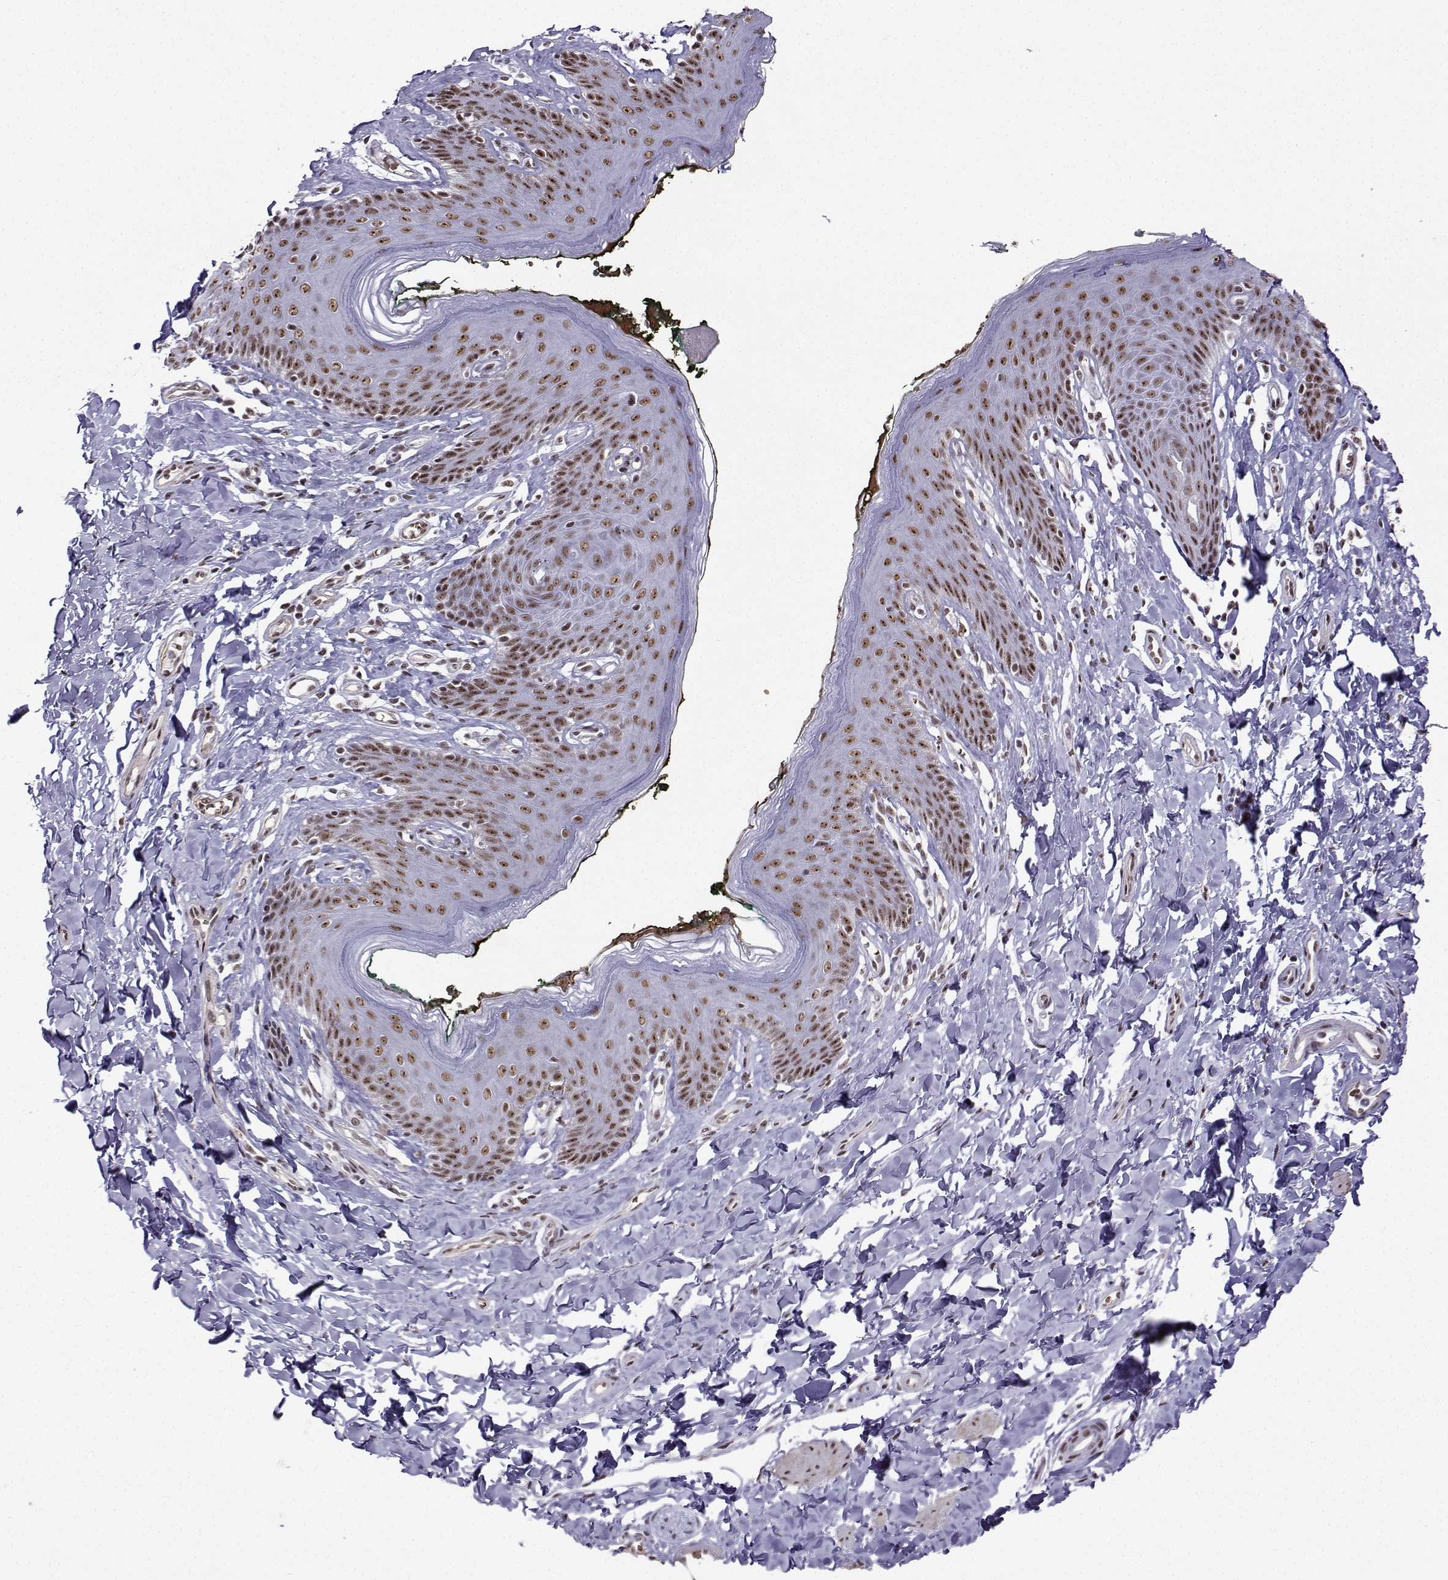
{"staining": {"intensity": "moderate", "quantity": ">75%", "location": "nuclear"}, "tissue": "skin", "cell_type": "Epidermal cells", "image_type": "normal", "snomed": [{"axis": "morphology", "description": "Normal tissue, NOS"}, {"axis": "topography", "description": "Vulva"}], "caption": "Epidermal cells reveal medium levels of moderate nuclear positivity in approximately >75% of cells in normal human skin.", "gene": "CCNK", "patient": {"sex": "female", "age": 66}}